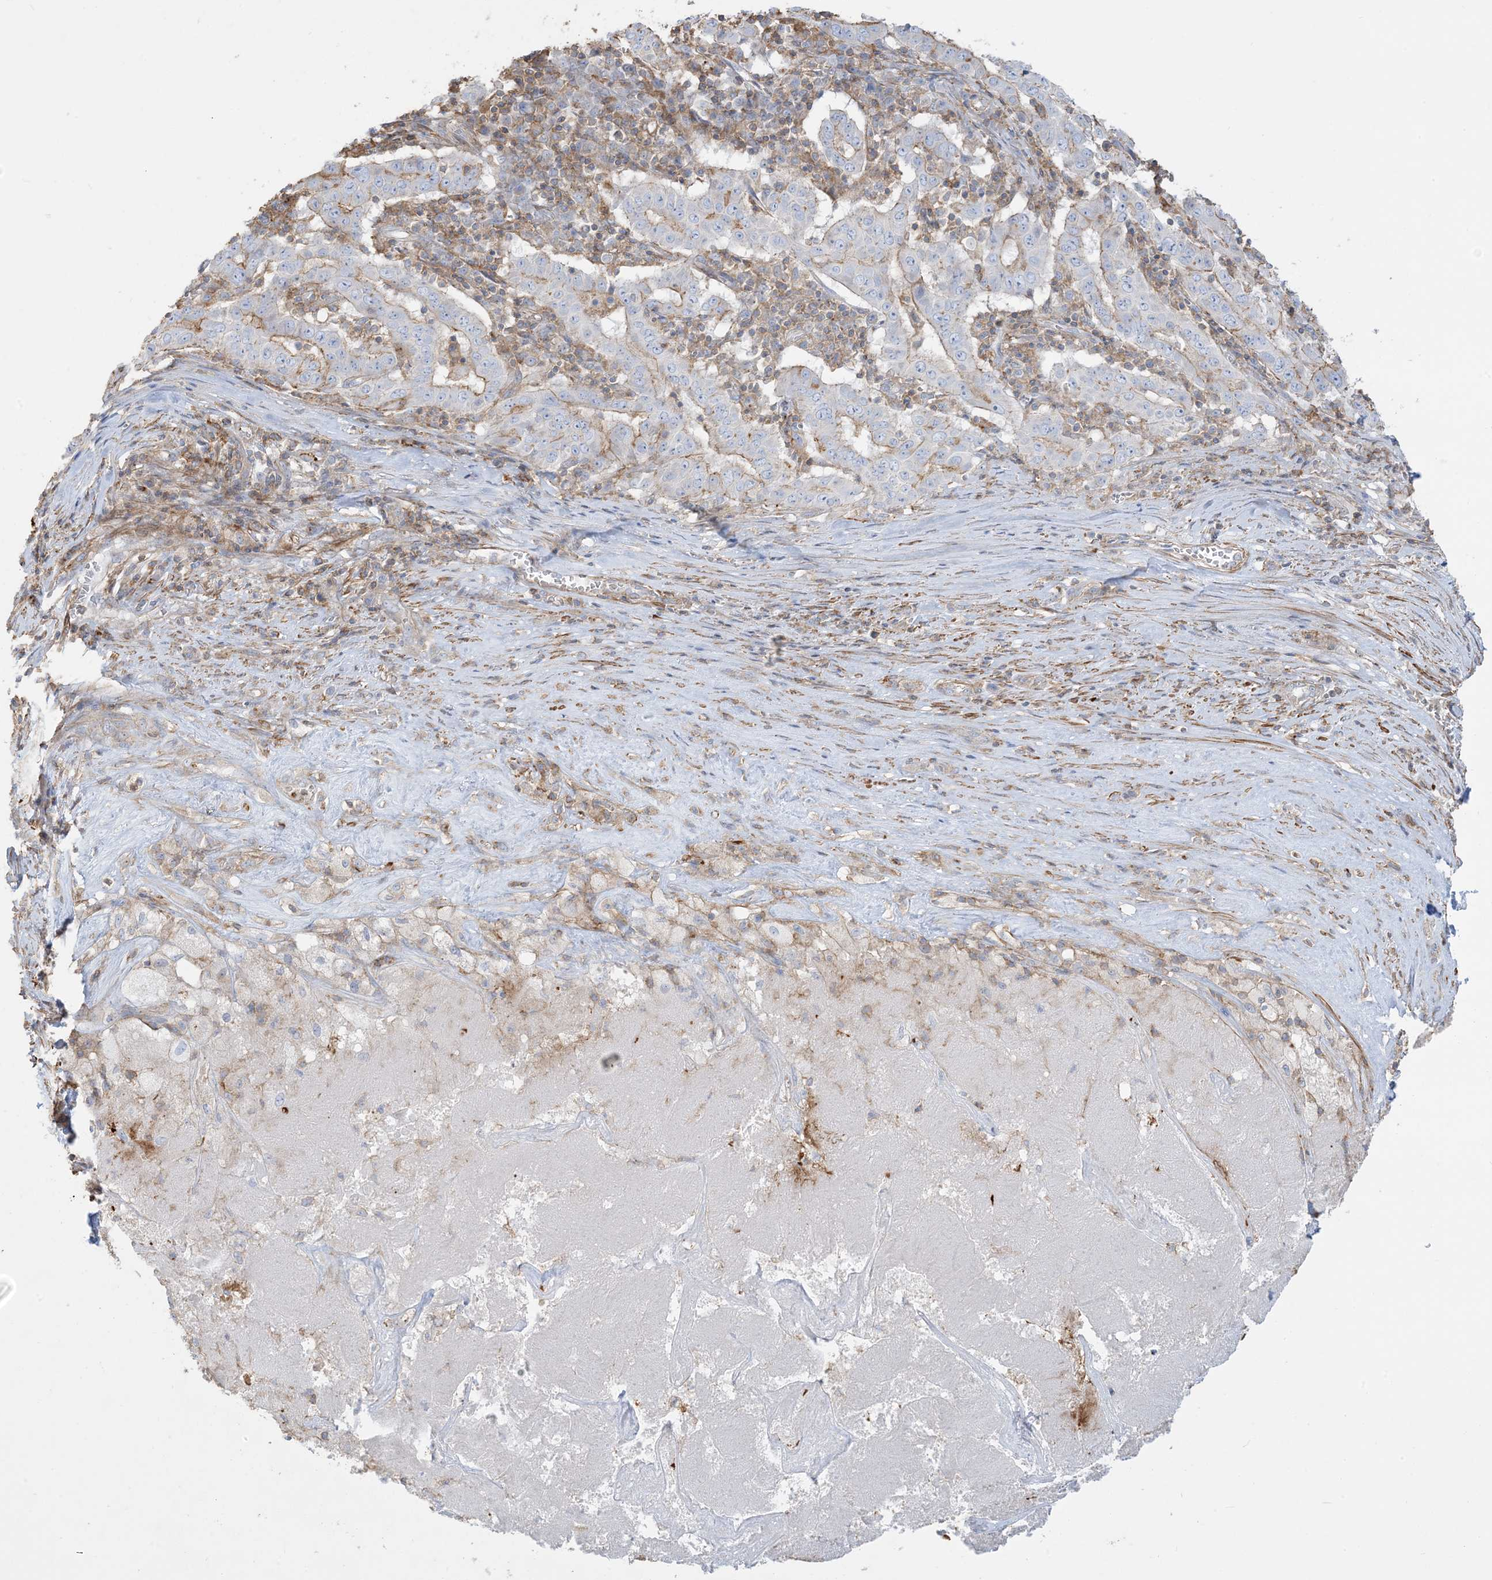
{"staining": {"intensity": "weak", "quantity": "25%-75%", "location": "cytoplasmic/membranous"}, "tissue": "pancreatic cancer", "cell_type": "Tumor cells", "image_type": "cancer", "snomed": [{"axis": "morphology", "description": "Adenocarcinoma, NOS"}, {"axis": "topography", "description": "Pancreas"}], "caption": "Pancreatic adenocarcinoma was stained to show a protein in brown. There is low levels of weak cytoplasmic/membranous staining in about 25%-75% of tumor cells.", "gene": "GTF3C2", "patient": {"sex": "male", "age": 63}}